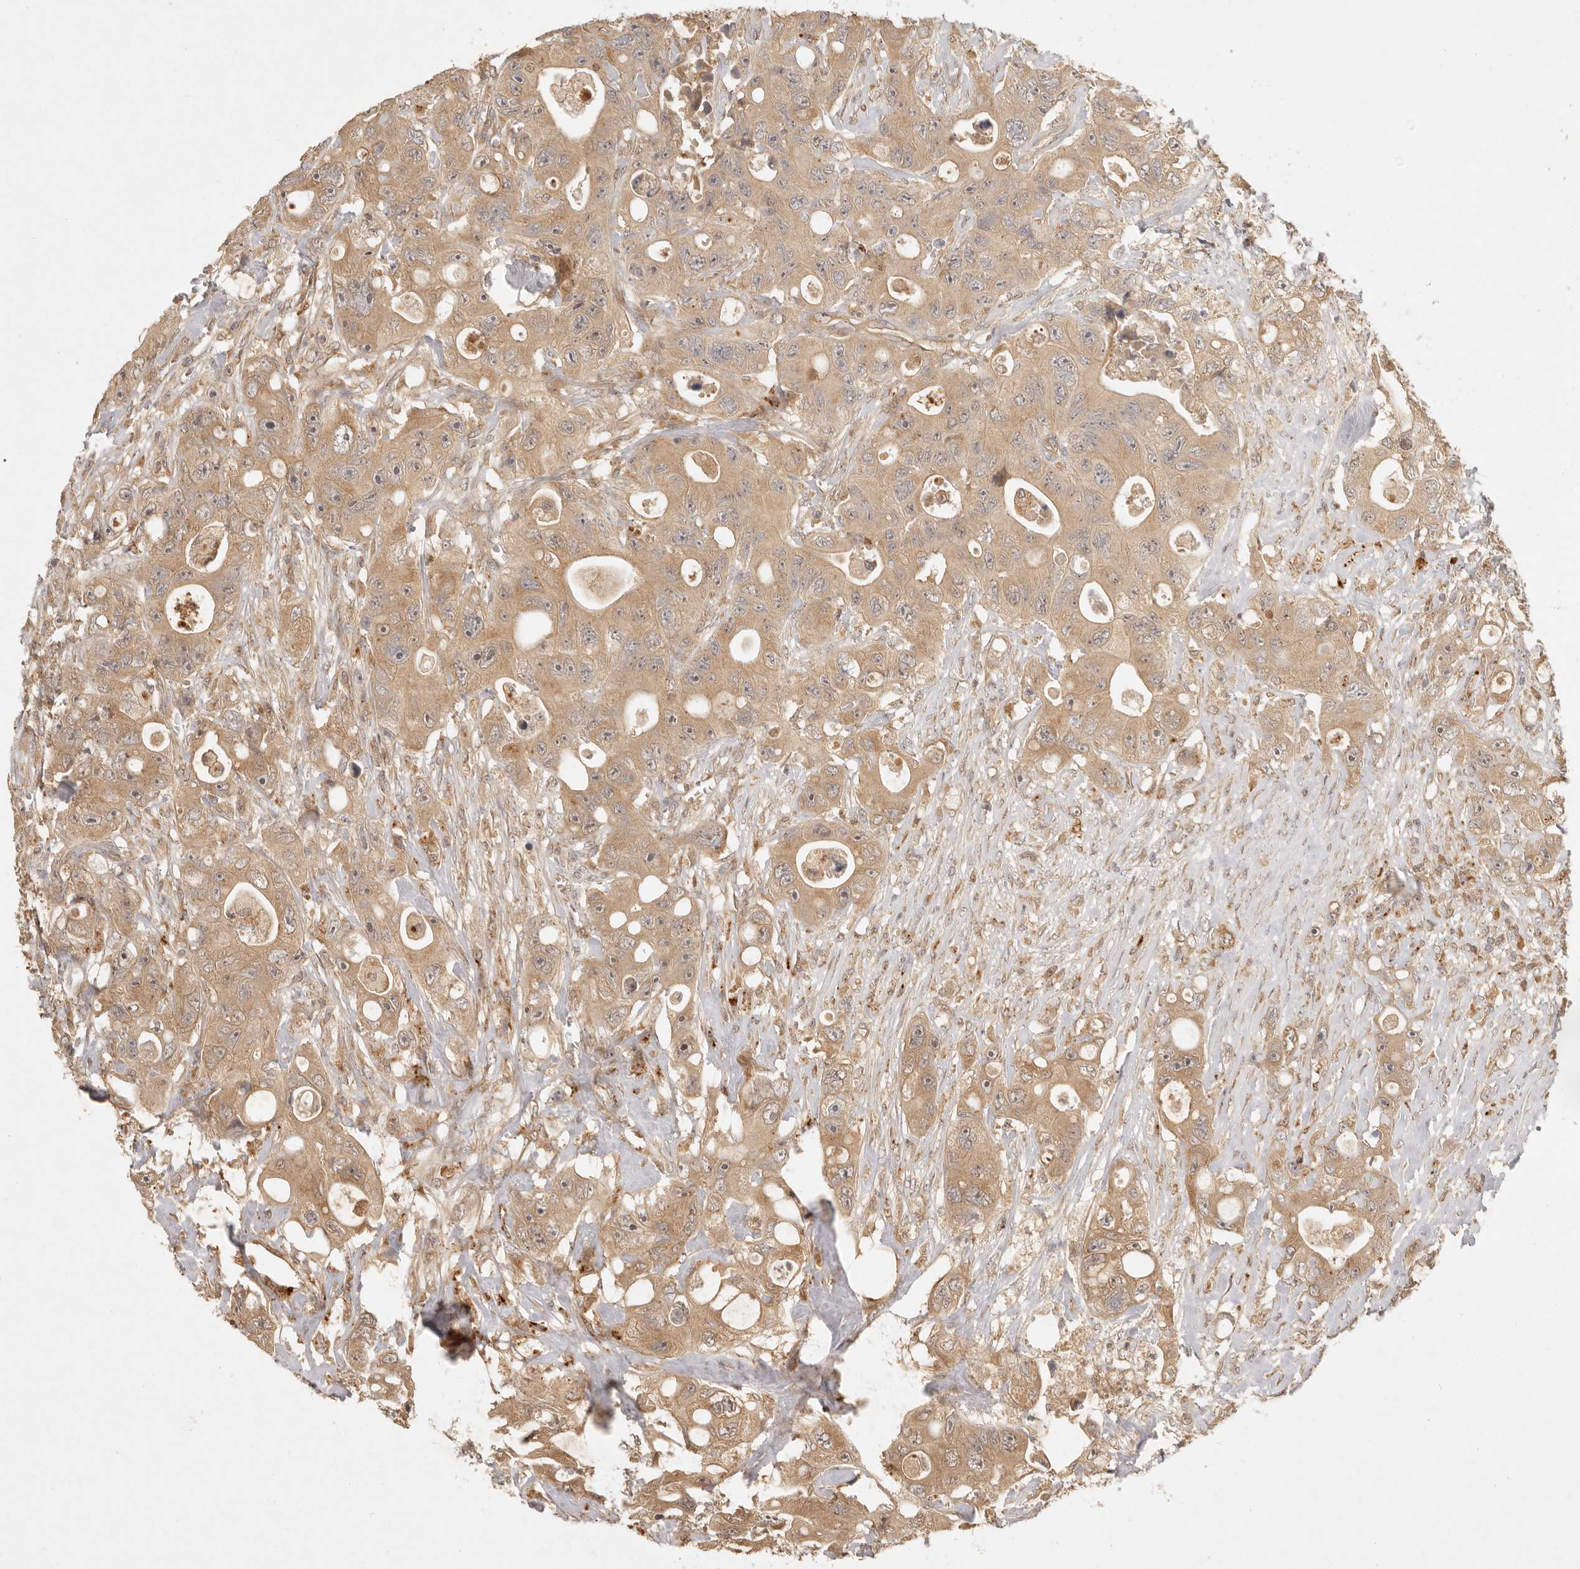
{"staining": {"intensity": "moderate", "quantity": ">75%", "location": "cytoplasmic/membranous"}, "tissue": "colorectal cancer", "cell_type": "Tumor cells", "image_type": "cancer", "snomed": [{"axis": "morphology", "description": "Adenocarcinoma, NOS"}, {"axis": "topography", "description": "Colon"}], "caption": "A histopathology image showing moderate cytoplasmic/membranous staining in approximately >75% of tumor cells in colorectal cancer, as visualized by brown immunohistochemical staining.", "gene": "ANKRD61", "patient": {"sex": "female", "age": 46}}